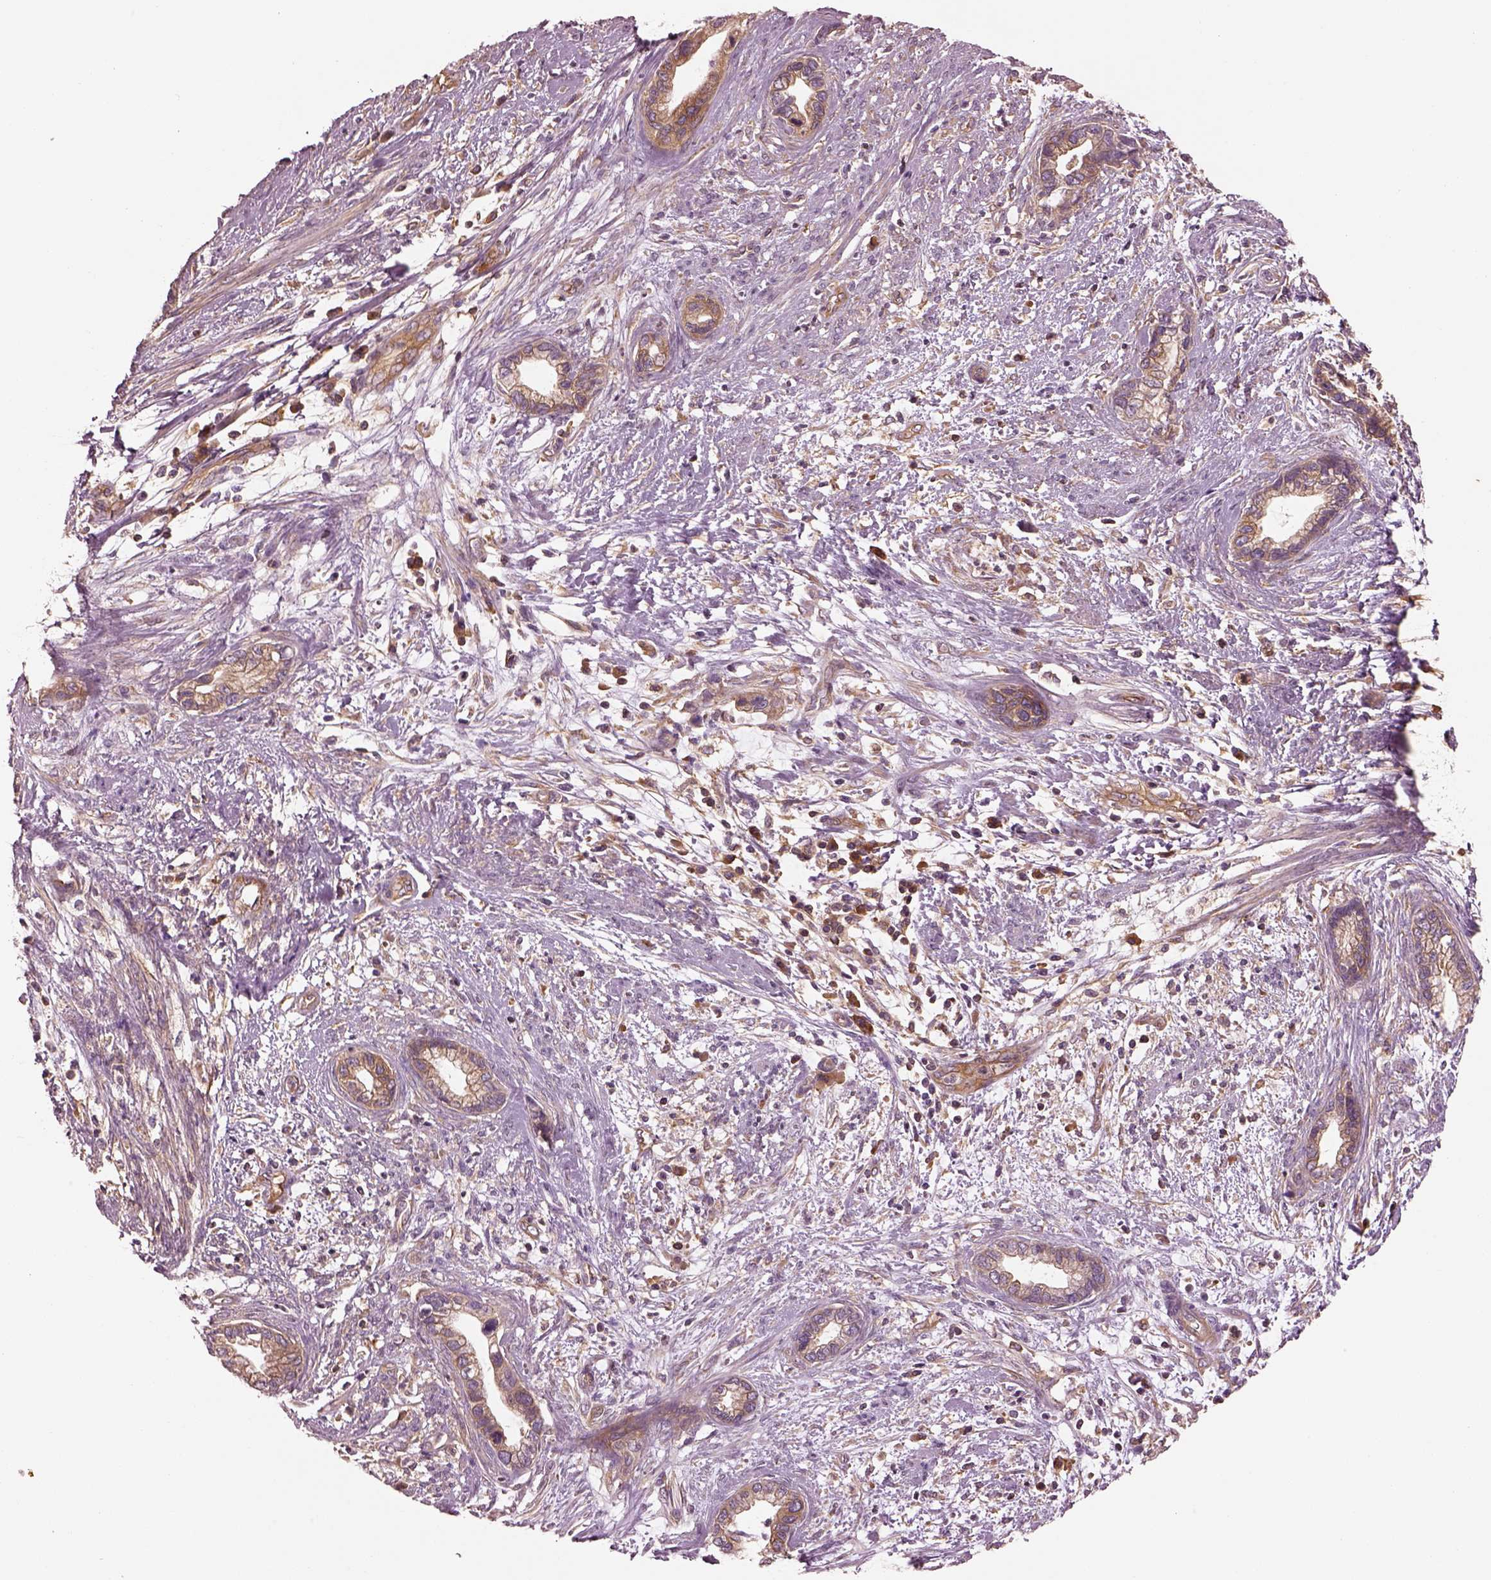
{"staining": {"intensity": "moderate", "quantity": ">75%", "location": "cytoplasmic/membranous"}, "tissue": "cervical cancer", "cell_type": "Tumor cells", "image_type": "cancer", "snomed": [{"axis": "morphology", "description": "Adenocarcinoma, NOS"}, {"axis": "topography", "description": "Cervix"}], "caption": "Cervical adenocarcinoma stained for a protein reveals moderate cytoplasmic/membranous positivity in tumor cells.", "gene": "CAD", "patient": {"sex": "female", "age": 62}}